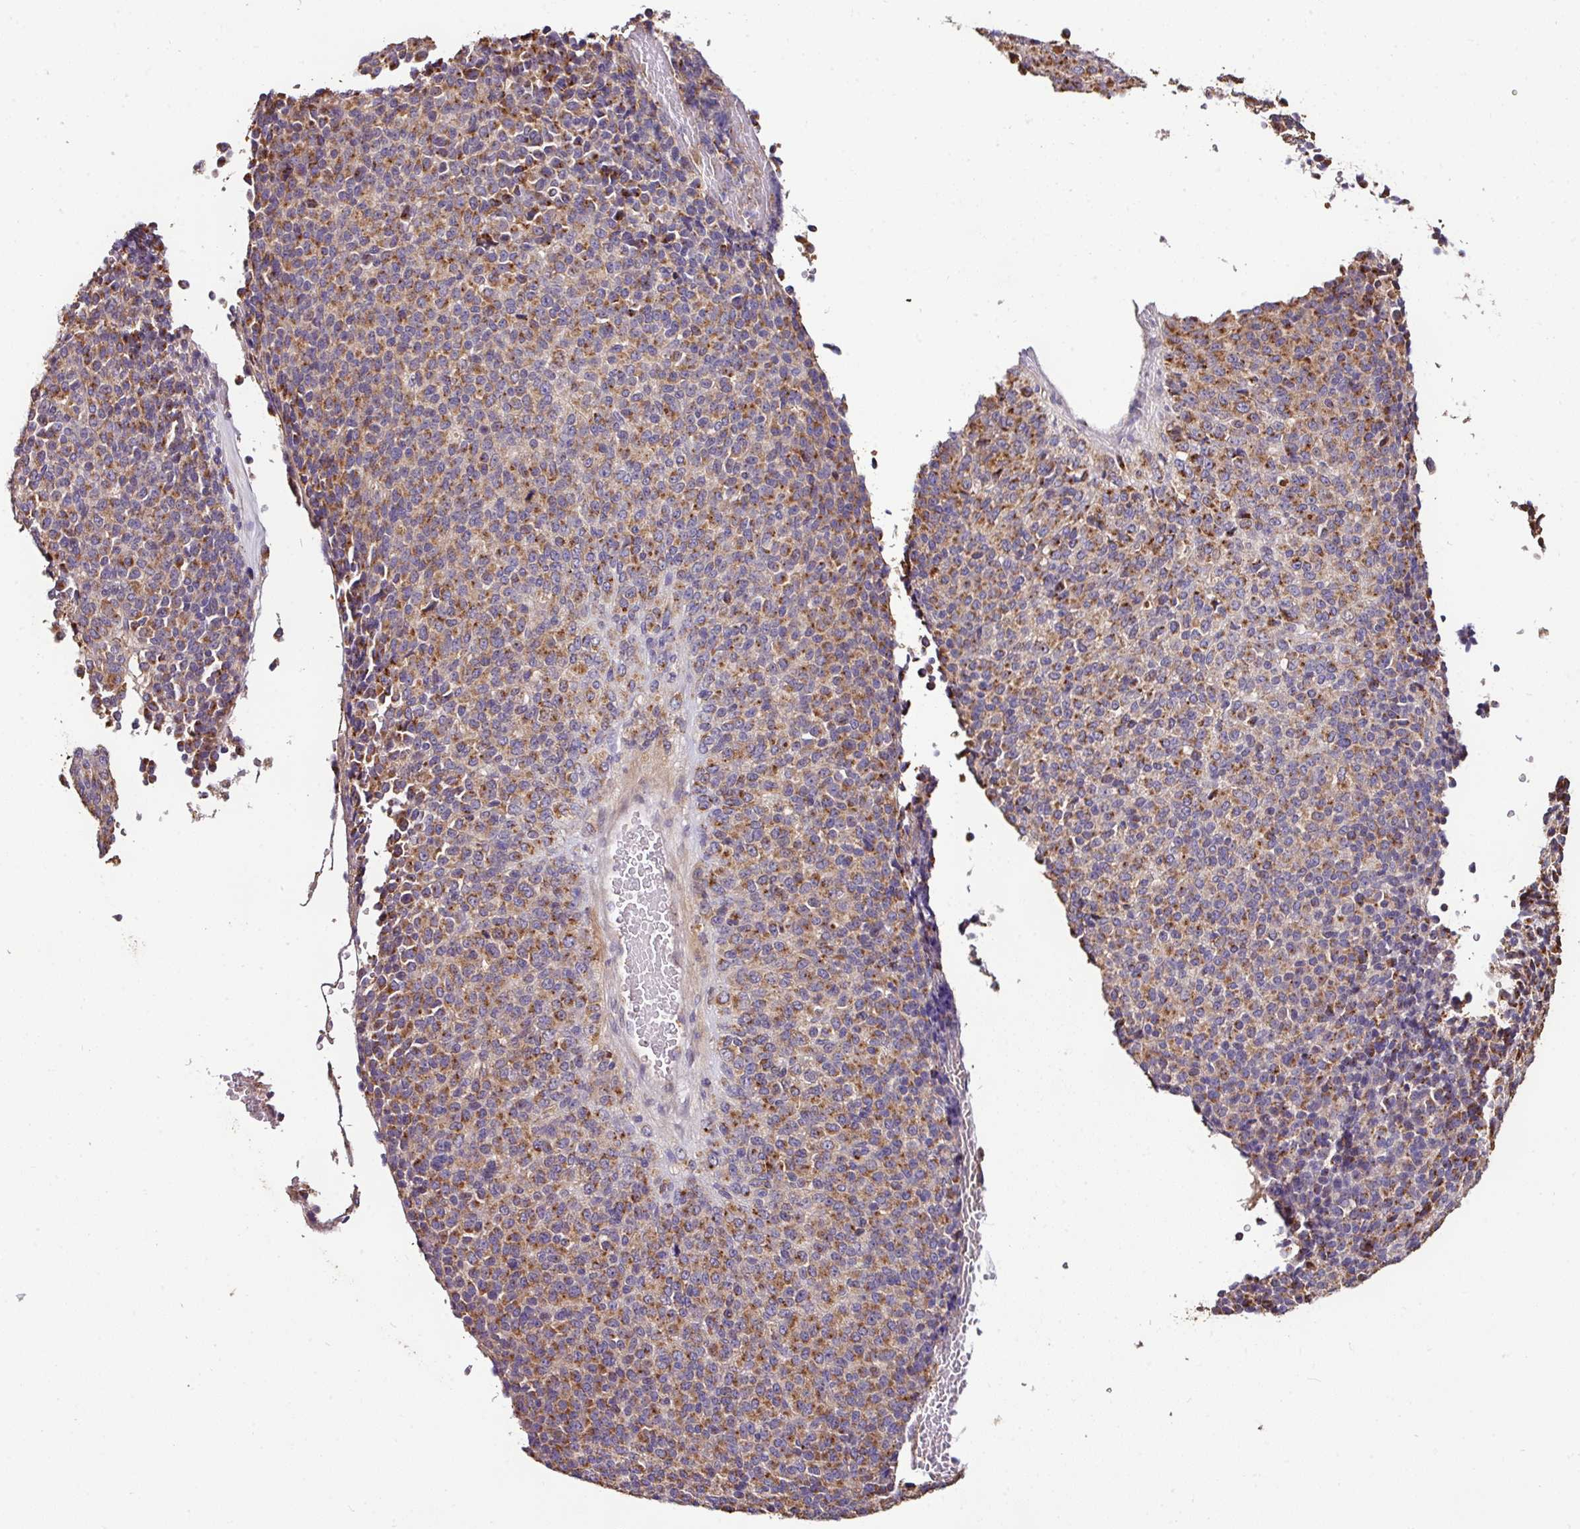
{"staining": {"intensity": "moderate", "quantity": ">75%", "location": "cytoplasmic/membranous"}, "tissue": "melanoma", "cell_type": "Tumor cells", "image_type": "cancer", "snomed": [{"axis": "morphology", "description": "Malignant melanoma, Metastatic site"}, {"axis": "topography", "description": "Brain"}], "caption": "Tumor cells reveal medium levels of moderate cytoplasmic/membranous positivity in about >75% of cells in melanoma.", "gene": "CPD", "patient": {"sex": "female", "age": 56}}